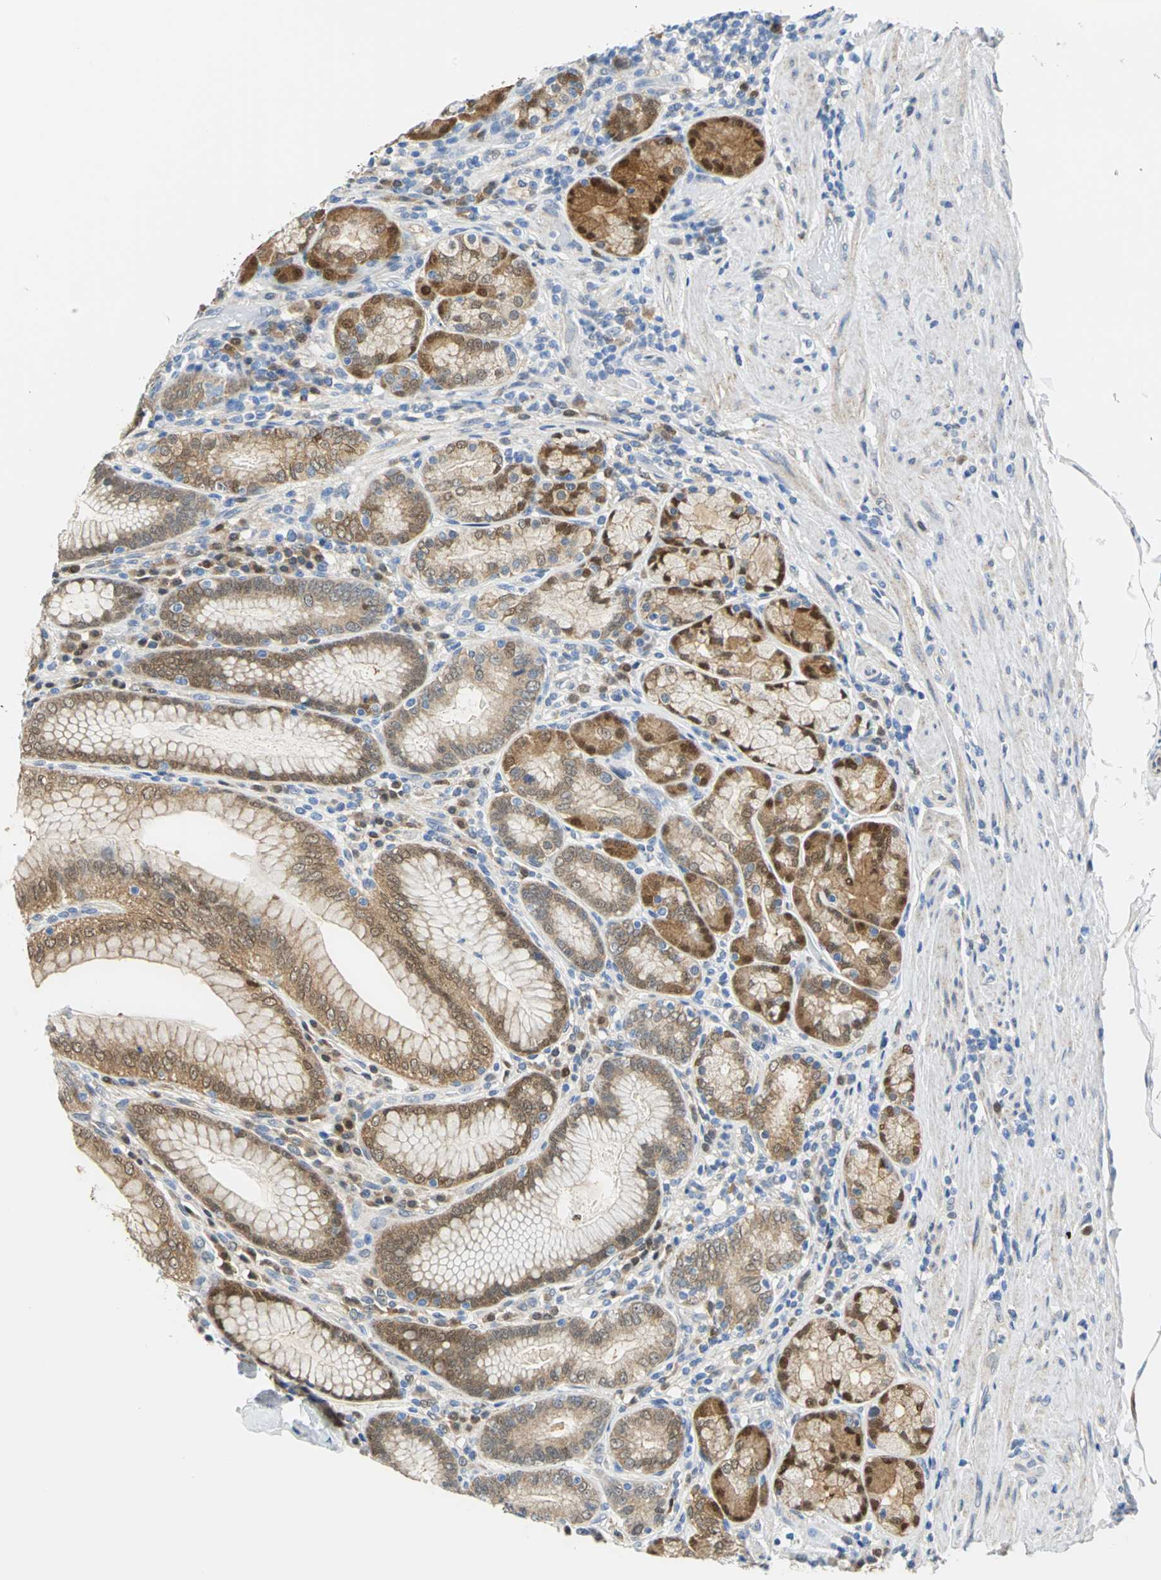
{"staining": {"intensity": "moderate", "quantity": ">75%", "location": "cytoplasmic/membranous"}, "tissue": "stomach", "cell_type": "Glandular cells", "image_type": "normal", "snomed": [{"axis": "morphology", "description": "Normal tissue, NOS"}, {"axis": "topography", "description": "Stomach, lower"}], "caption": "There is medium levels of moderate cytoplasmic/membranous staining in glandular cells of normal stomach, as demonstrated by immunohistochemical staining (brown color).", "gene": "PGM3", "patient": {"sex": "female", "age": 76}}